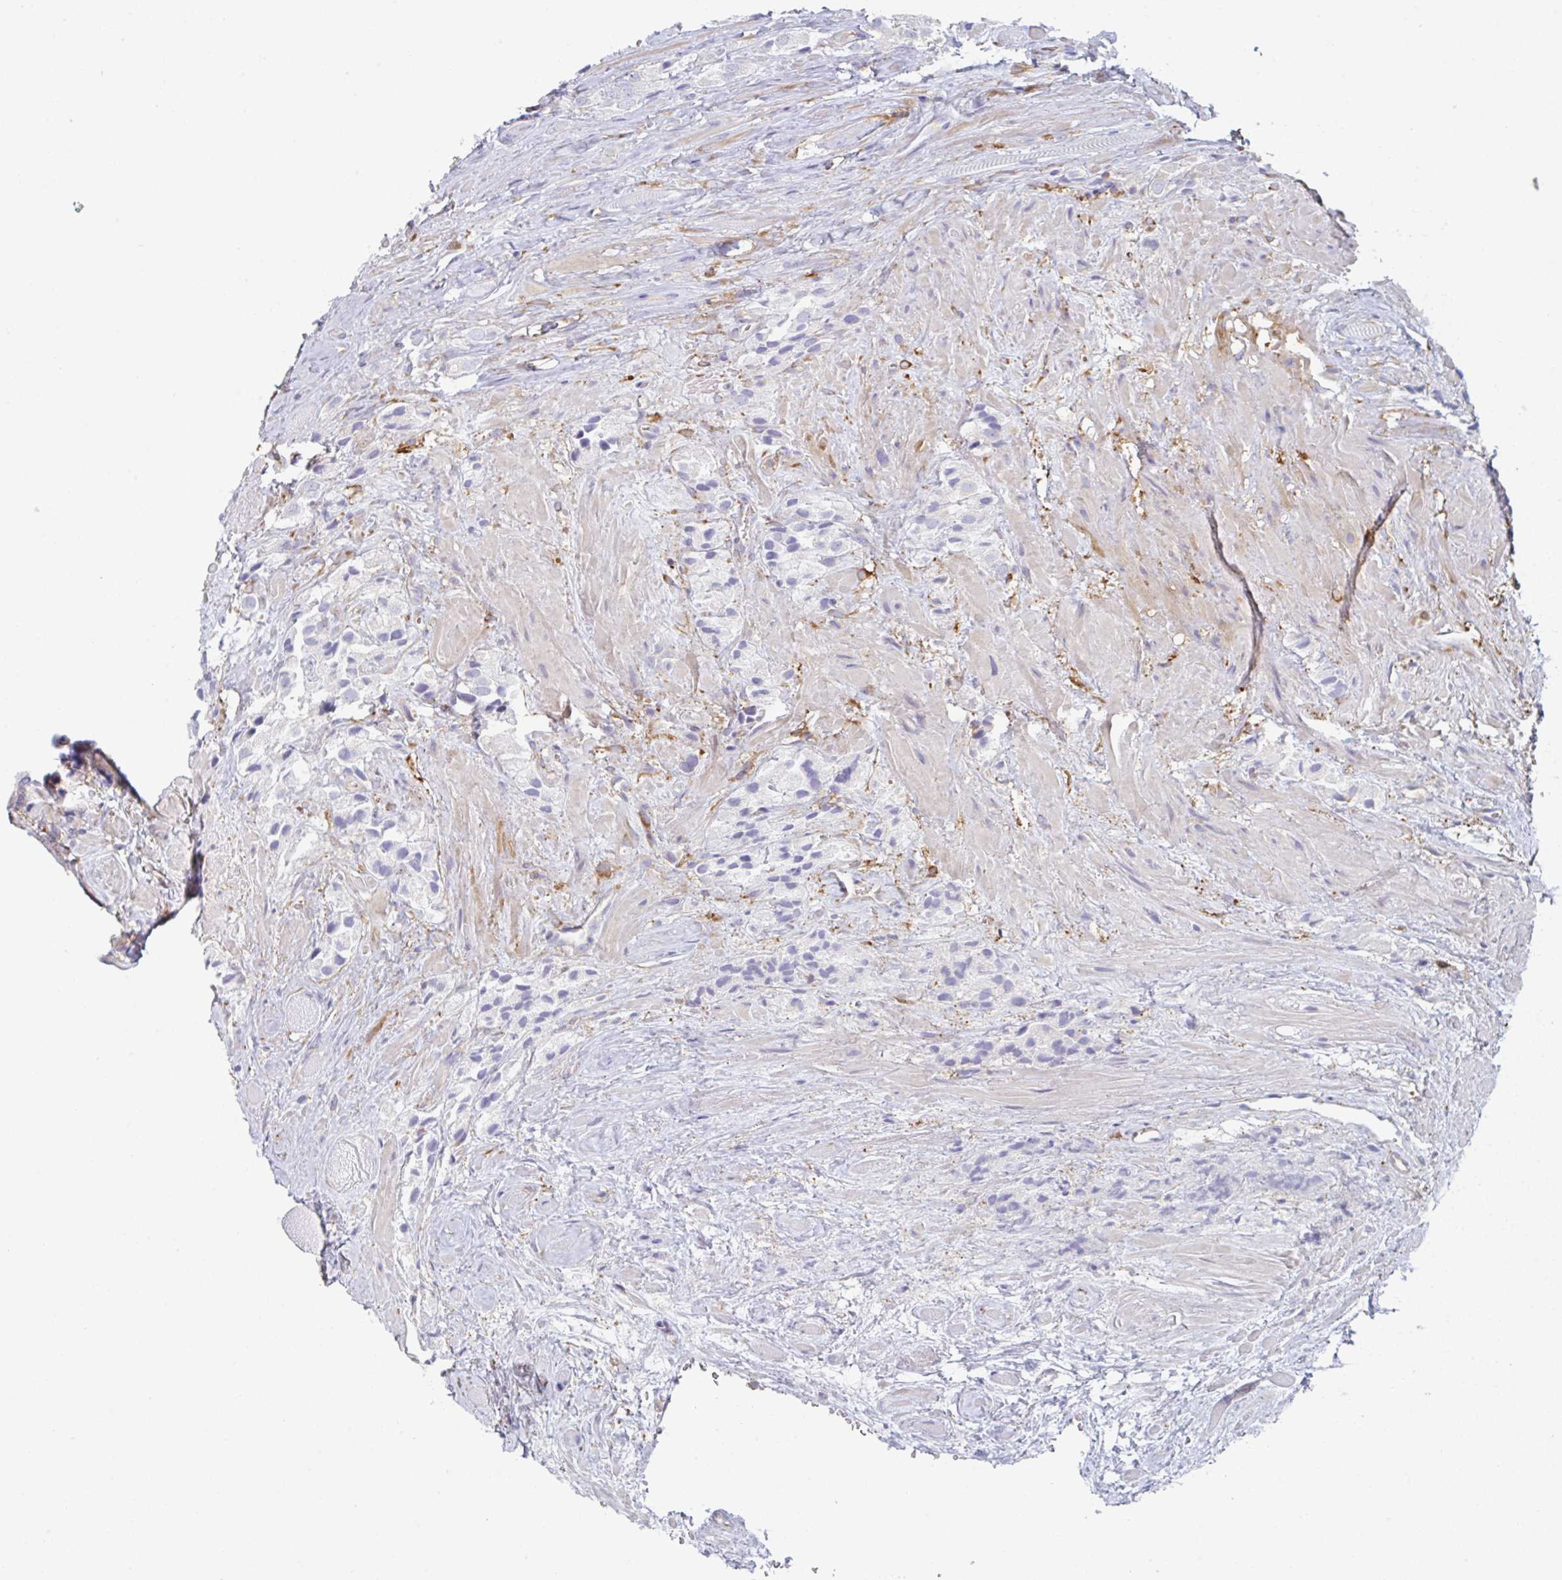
{"staining": {"intensity": "negative", "quantity": "none", "location": "none"}, "tissue": "prostate cancer", "cell_type": "Tumor cells", "image_type": "cancer", "snomed": [{"axis": "morphology", "description": "Adenocarcinoma, High grade"}, {"axis": "topography", "description": "Prostate and seminal vesicle, NOS"}], "caption": "Protein analysis of prostate adenocarcinoma (high-grade) reveals no significant expression in tumor cells.", "gene": "AMPD2", "patient": {"sex": "male", "age": 64}}